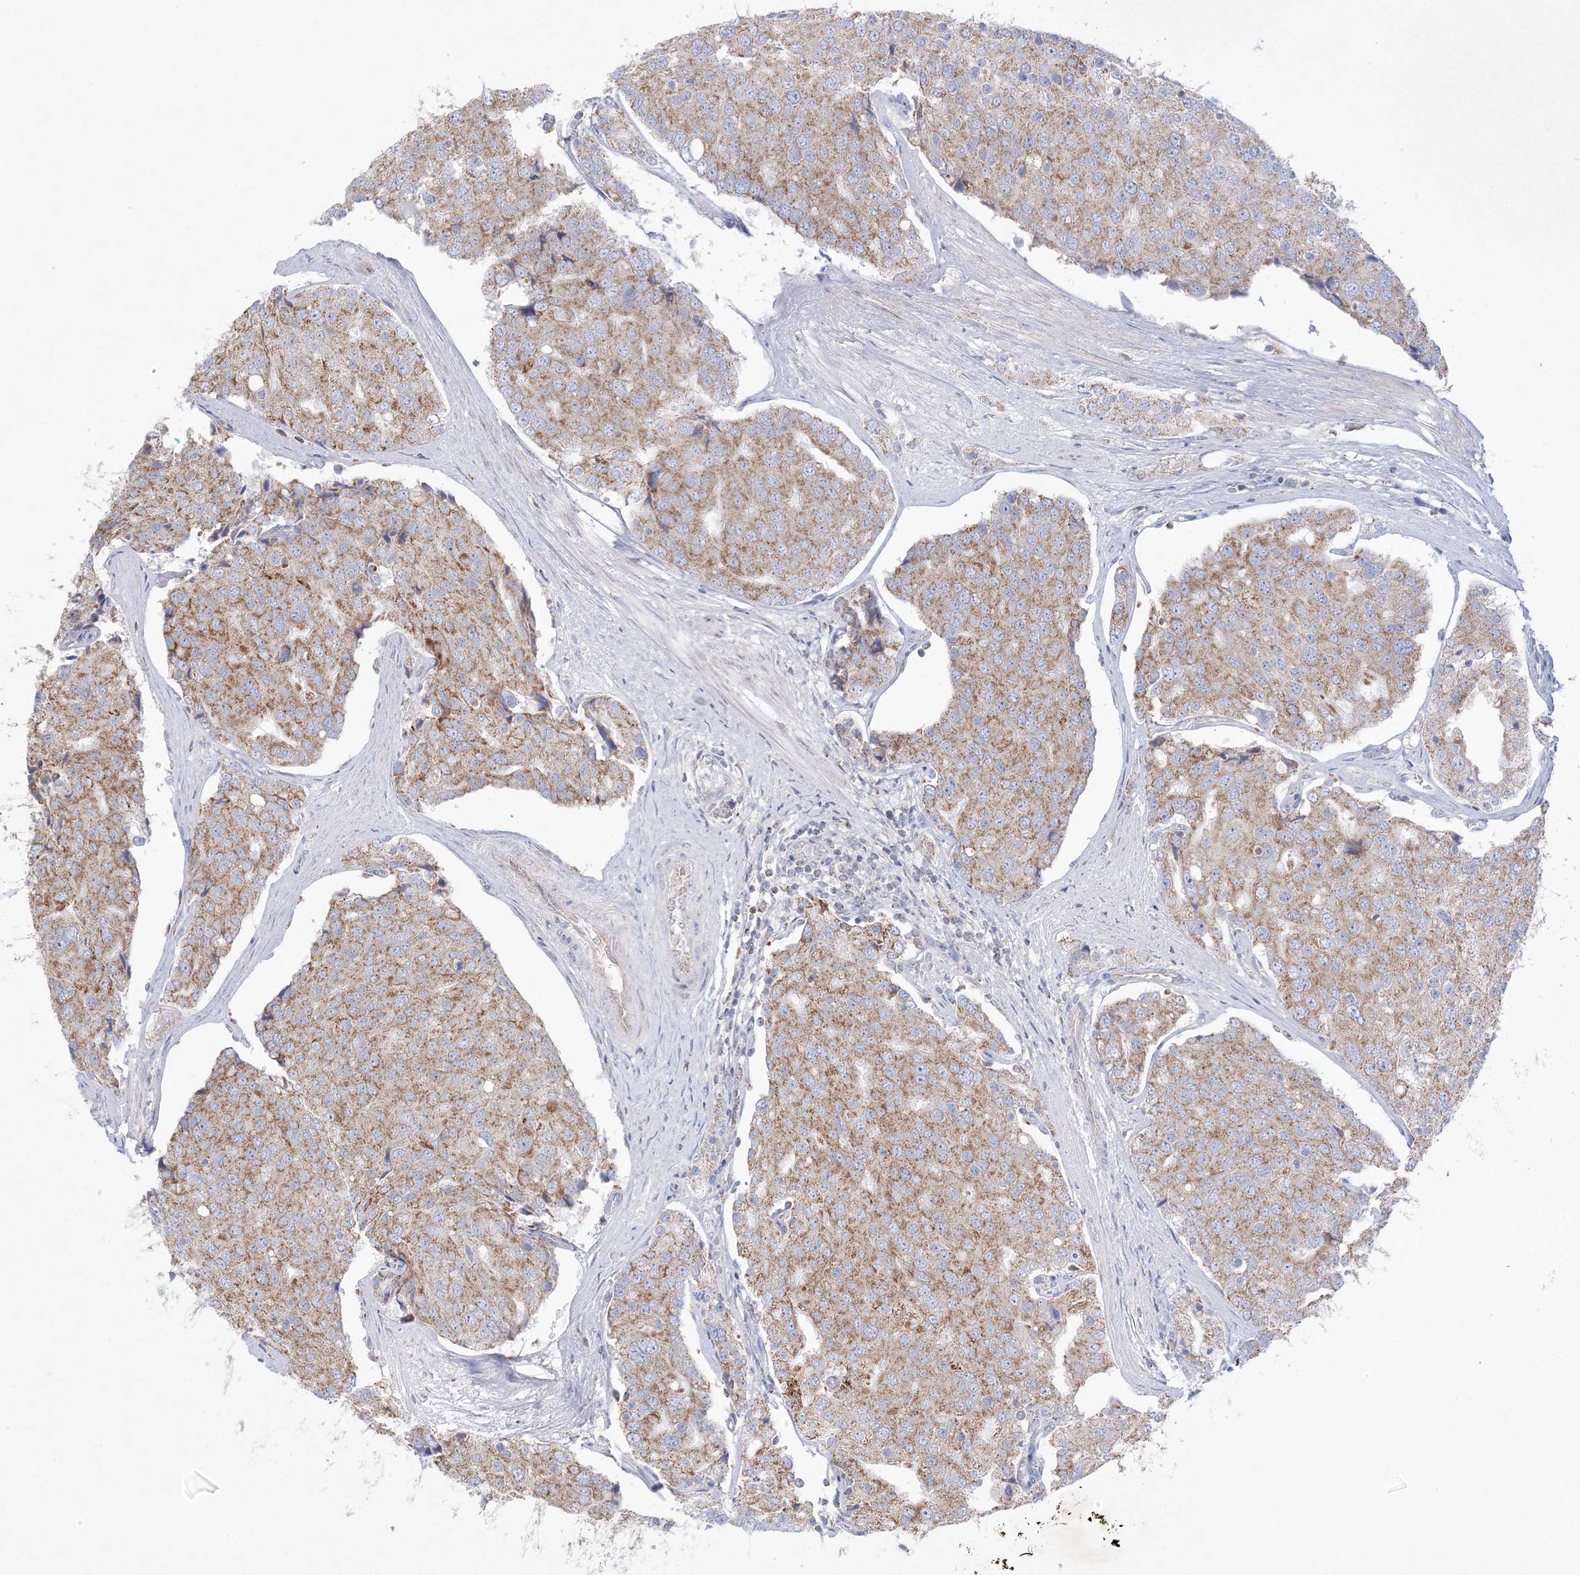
{"staining": {"intensity": "moderate", "quantity": ">75%", "location": "cytoplasmic/membranous"}, "tissue": "prostate cancer", "cell_type": "Tumor cells", "image_type": "cancer", "snomed": [{"axis": "morphology", "description": "Adenocarcinoma, High grade"}, {"axis": "topography", "description": "Prostate"}], "caption": "A medium amount of moderate cytoplasmic/membranous staining is present in about >75% of tumor cells in prostate cancer tissue.", "gene": "KCTD6", "patient": {"sex": "male", "age": 50}}